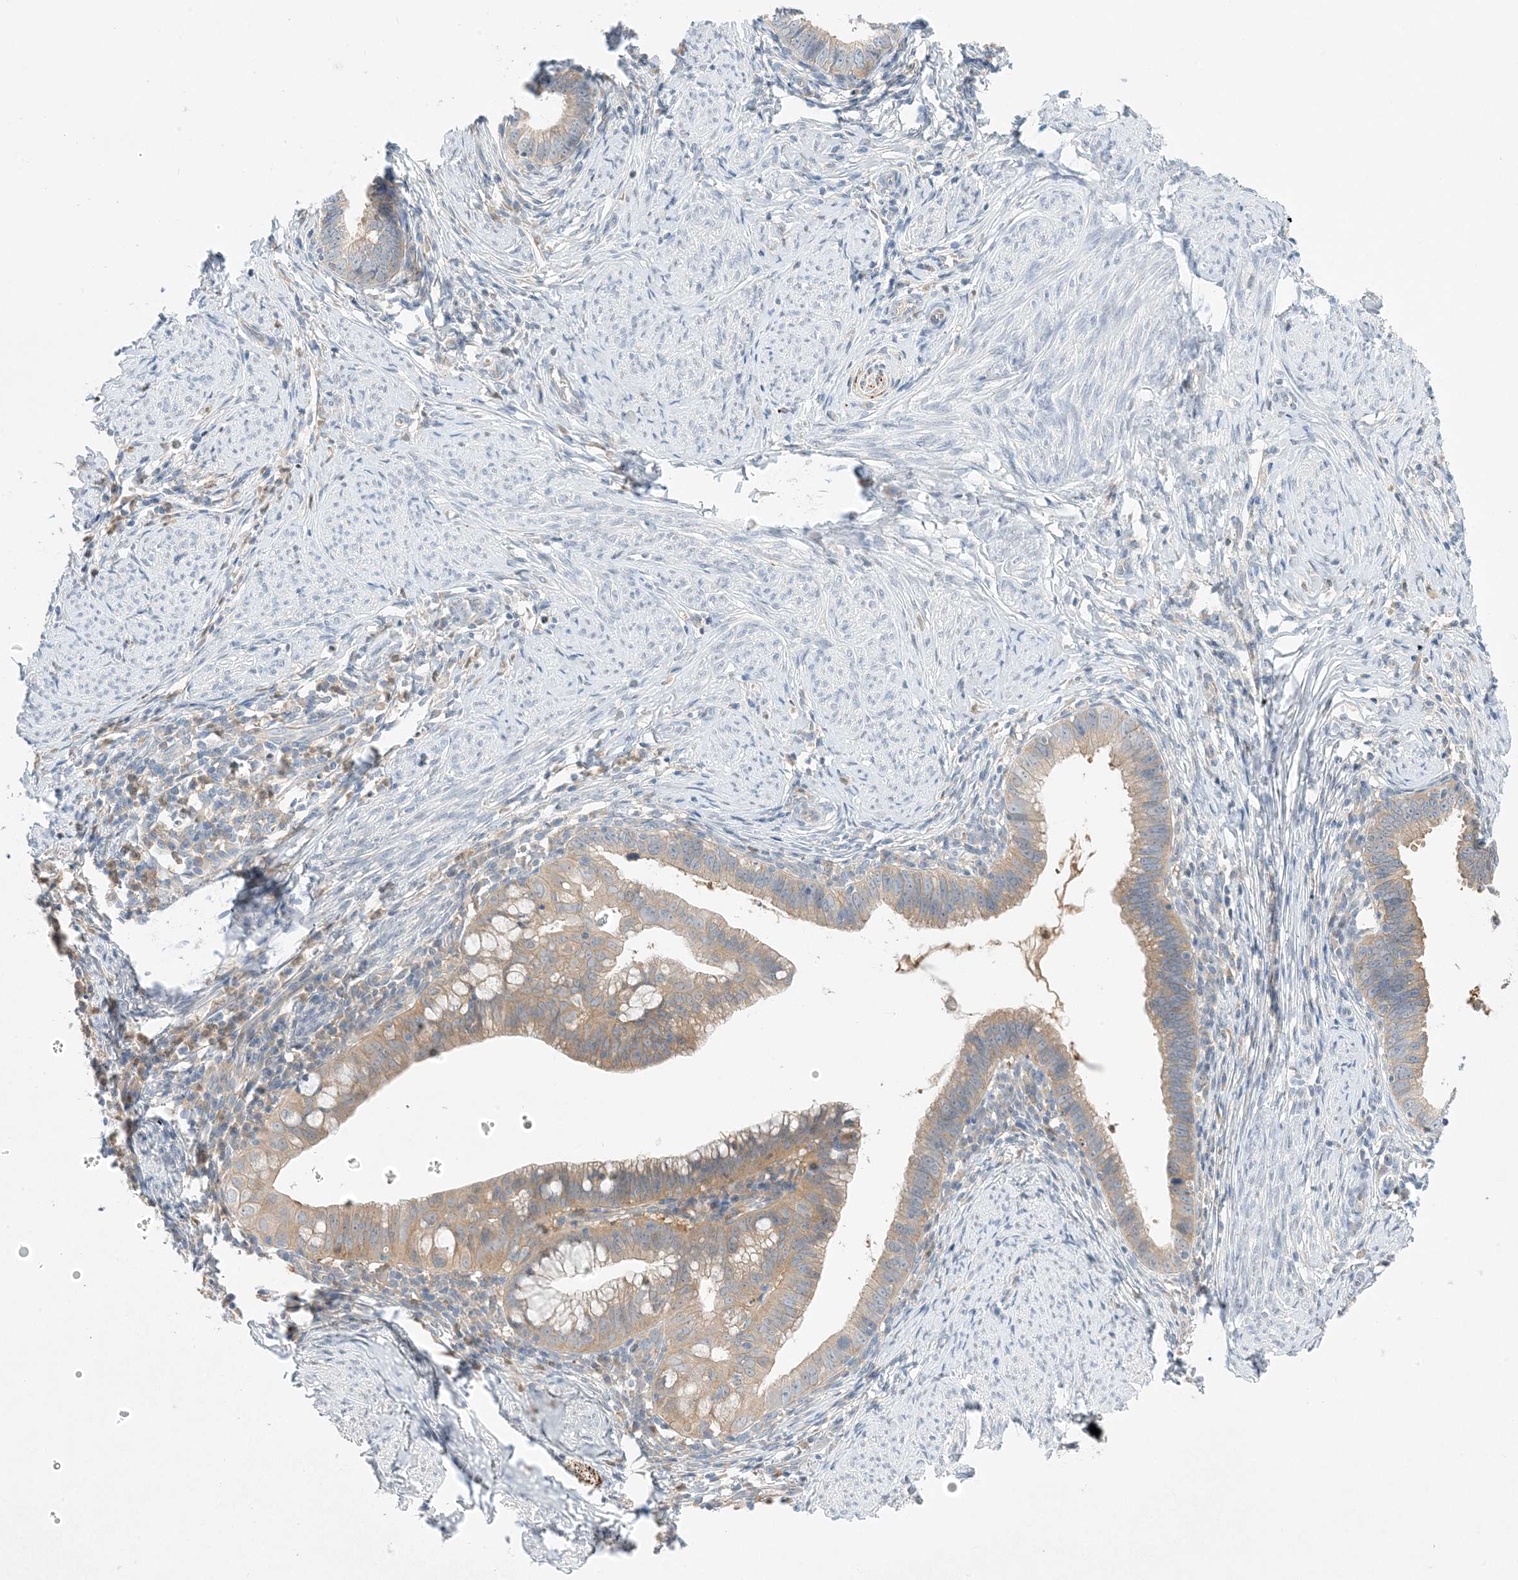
{"staining": {"intensity": "weak", "quantity": "25%-75%", "location": "cytoplasmic/membranous"}, "tissue": "cervical cancer", "cell_type": "Tumor cells", "image_type": "cancer", "snomed": [{"axis": "morphology", "description": "Adenocarcinoma, NOS"}, {"axis": "topography", "description": "Cervix"}], "caption": "A histopathology image of cervical cancer stained for a protein shows weak cytoplasmic/membranous brown staining in tumor cells.", "gene": "KIFBP", "patient": {"sex": "female", "age": 36}}